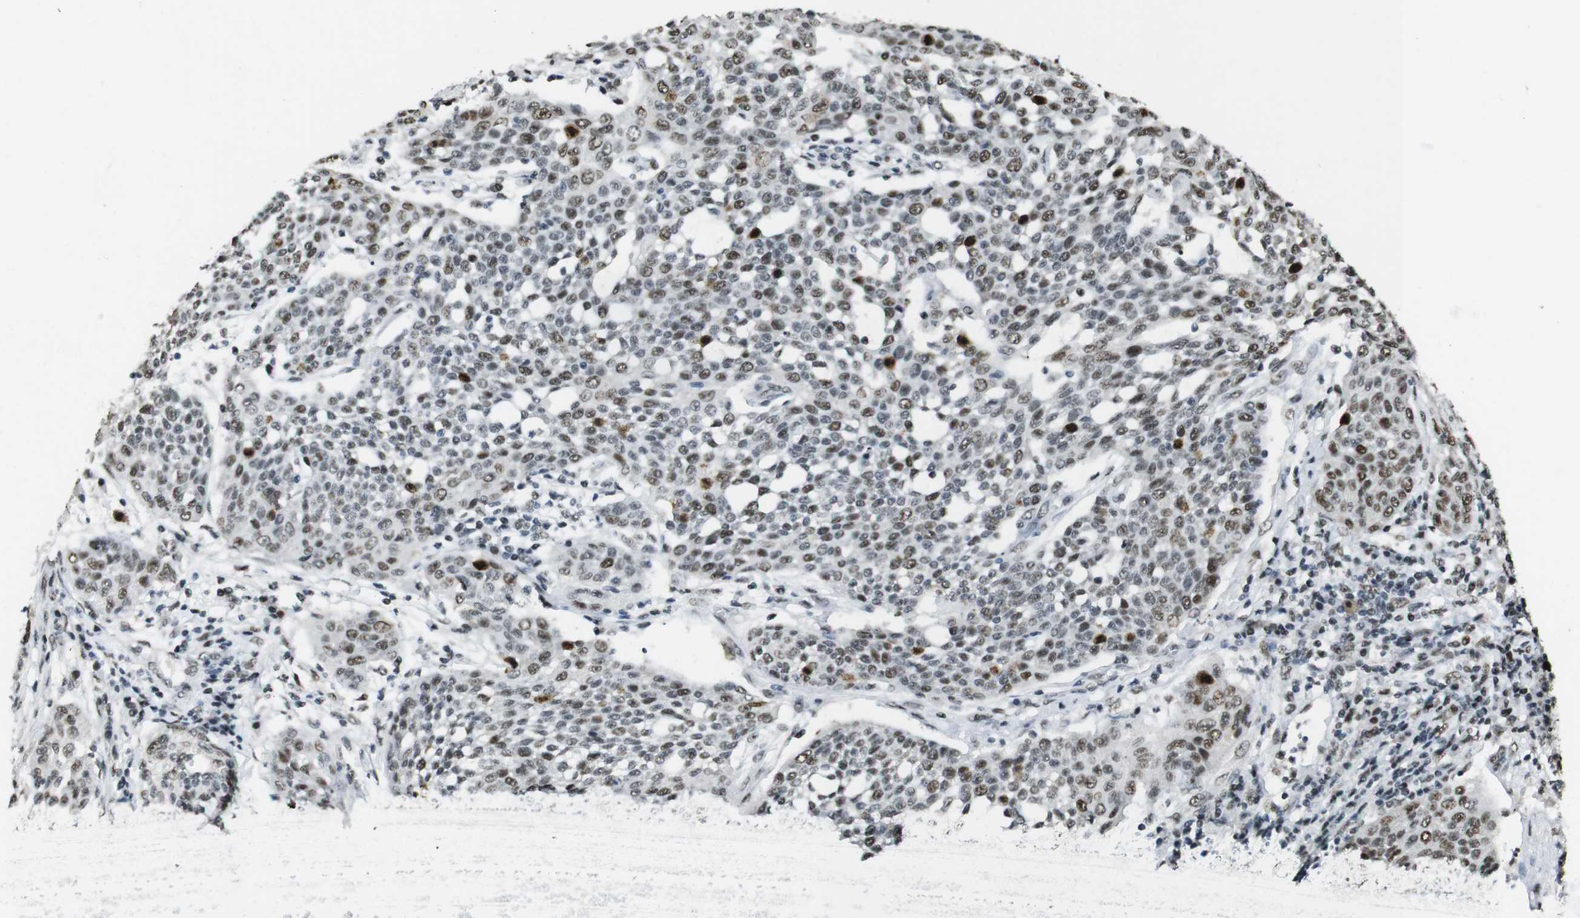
{"staining": {"intensity": "moderate", "quantity": "25%-75%", "location": "nuclear"}, "tissue": "cervical cancer", "cell_type": "Tumor cells", "image_type": "cancer", "snomed": [{"axis": "morphology", "description": "Squamous cell carcinoma, NOS"}, {"axis": "topography", "description": "Cervix"}], "caption": "Squamous cell carcinoma (cervical) stained with DAB (3,3'-diaminobenzidine) immunohistochemistry (IHC) shows medium levels of moderate nuclear expression in approximately 25%-75% of tumor cells.", "gene": "CSNK2B", "patient": {"sex": "female", "age": 34}}